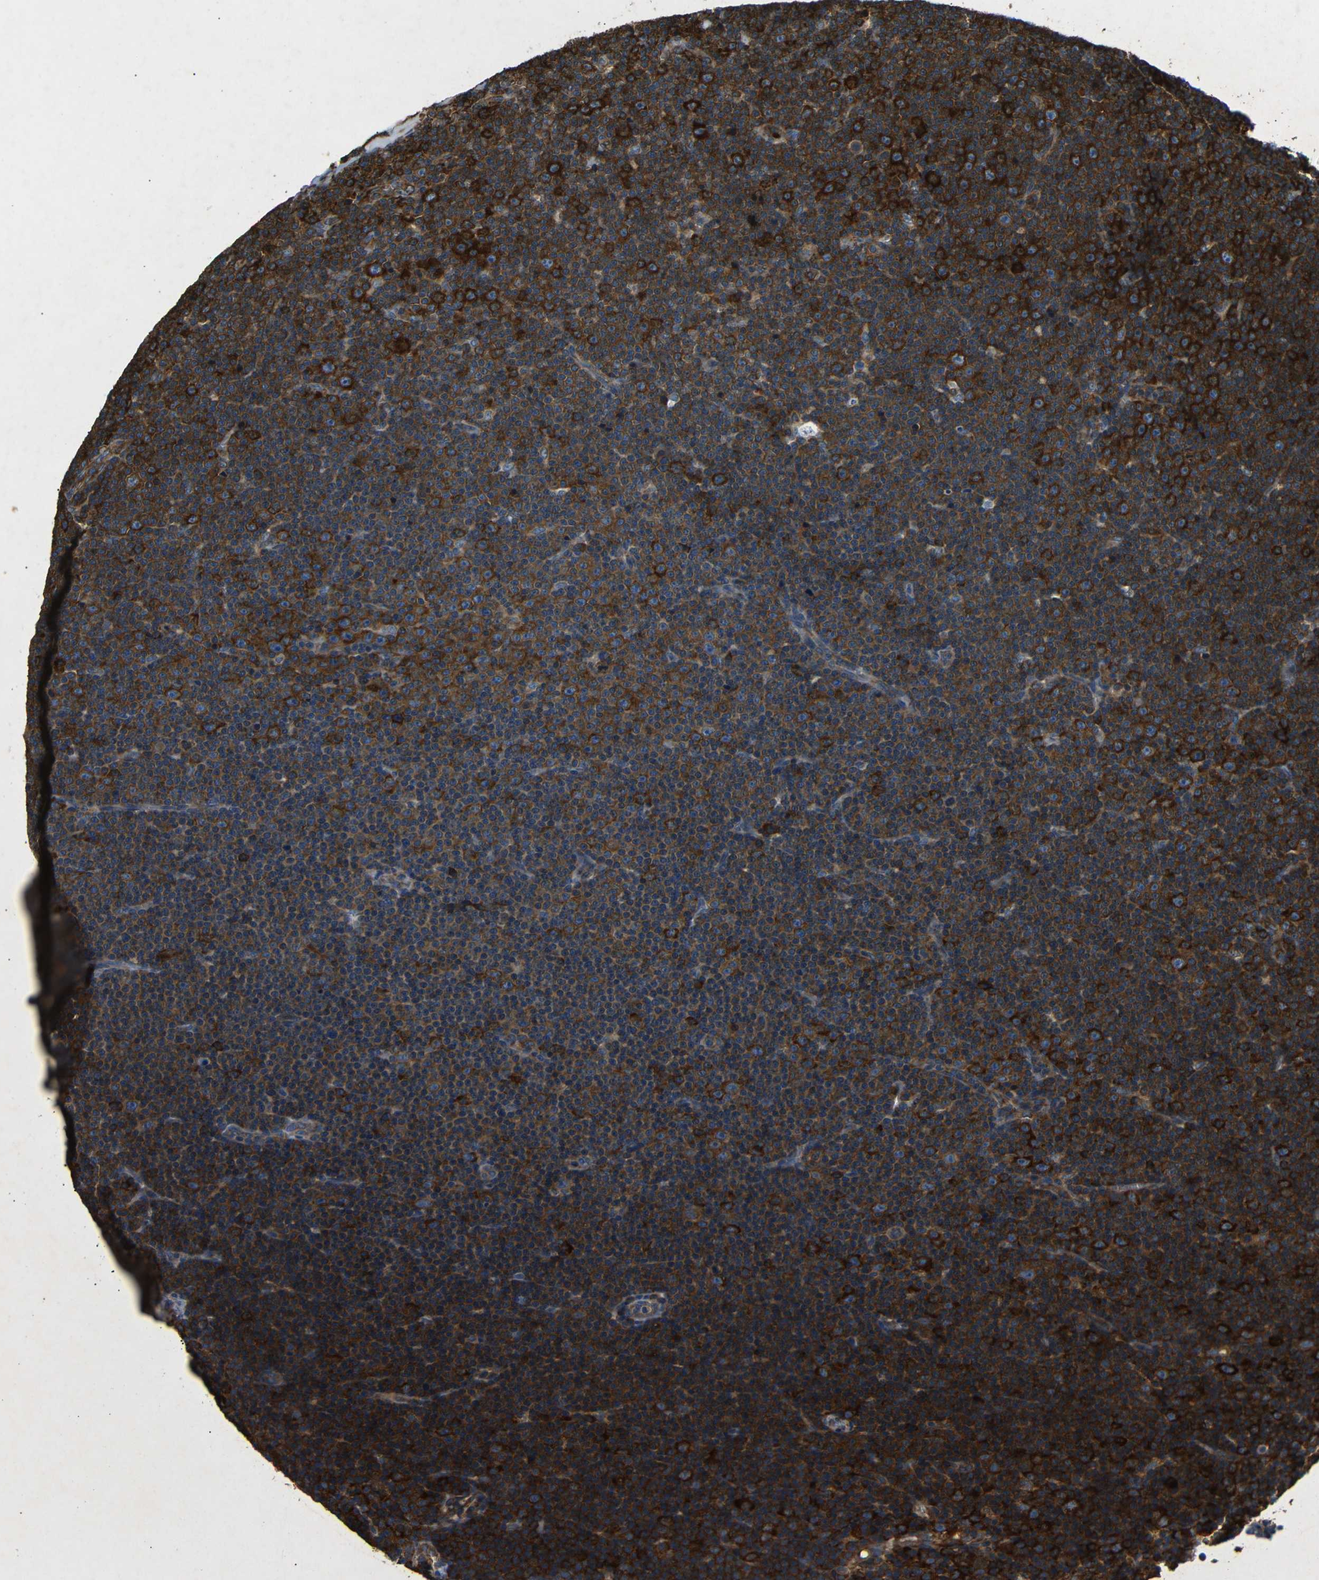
{"staining": {"intensity": "strong", "quantity": ">75%", "location": "cytoplasmic/membranous"}, "tissue": "lymphoma", "cell_type": "Tumor cells", "image_type": "cancer", "snomed": [{"axis": "morphology", "description": "Malignant lymphoma, non-Hodgkin's type, Low grade"}, {"axis": "topography", "description": "Lymph node"}], "caption": "Low-grade malignant lymphoma, non-Hodgkin's type stained with a protein marker demonstrates strong staining in tumor cells.", "gene": "BTF3", "patient": {"sex": "female", "age": 67}}